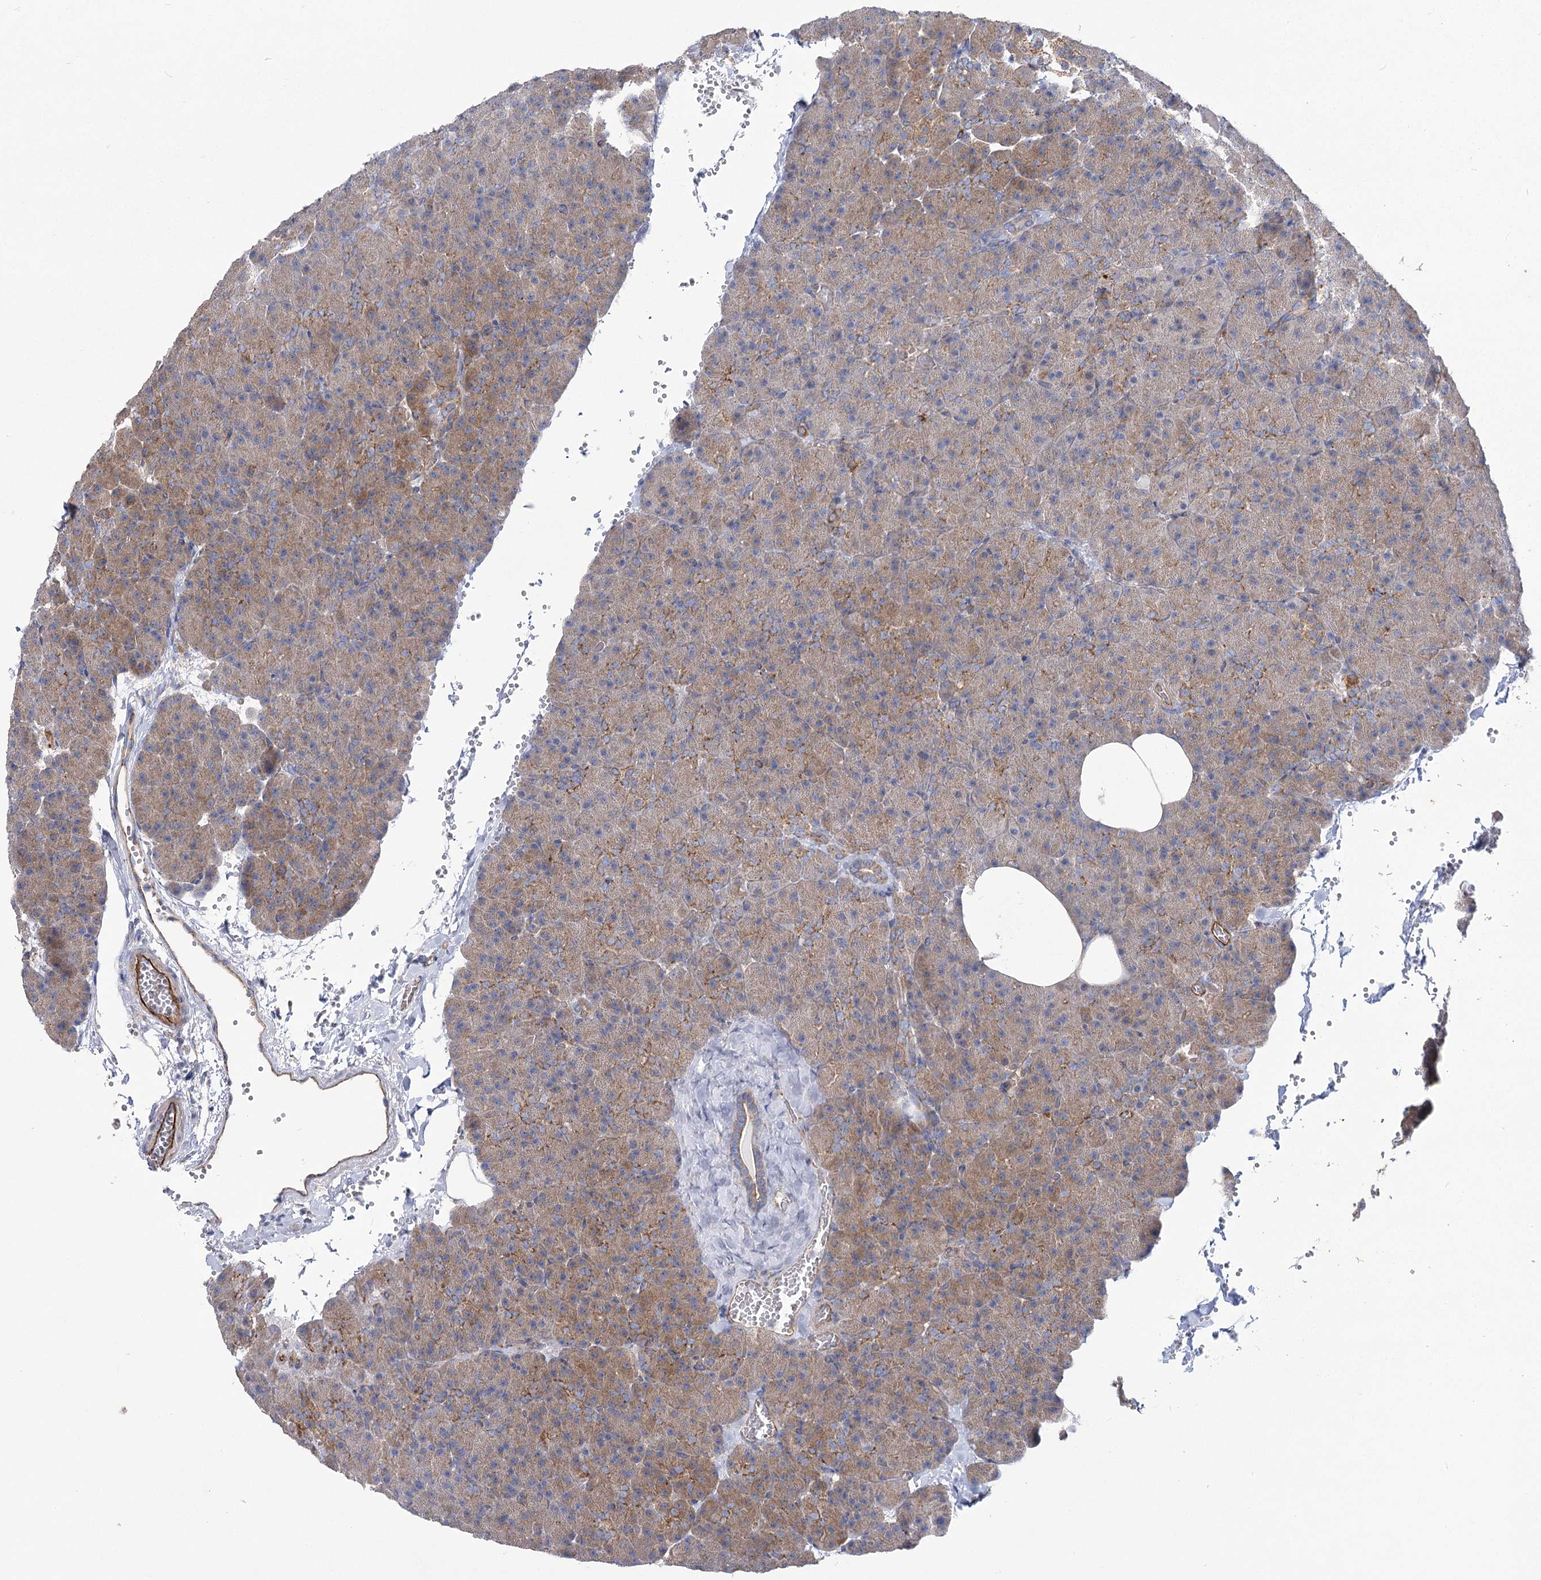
{"staining": {"intensity": "moderate", "quantity": "25%-75%", "location": "cytoplasmic/membranous"}, "tissue": "pancreas", "cell_type": "Exocrine glandular cells", "image_type": "normal", "snomed": [{"axis": "morphology", "description": "Normal tissue, NOS"}, {"axis": "morphology", "description": "Carcinoid, malignant, NOS"}, {"axis": "topography", "description": "Pancreas"}], "caption": "This is an image of immunohistochemistry staining of normal pancreas, which shows moderate staining in the cytoplasmic/membranous of exocrine glandular cells.", "gene": "RMDN2", "patient": {"sex": "female", "age": 35}}